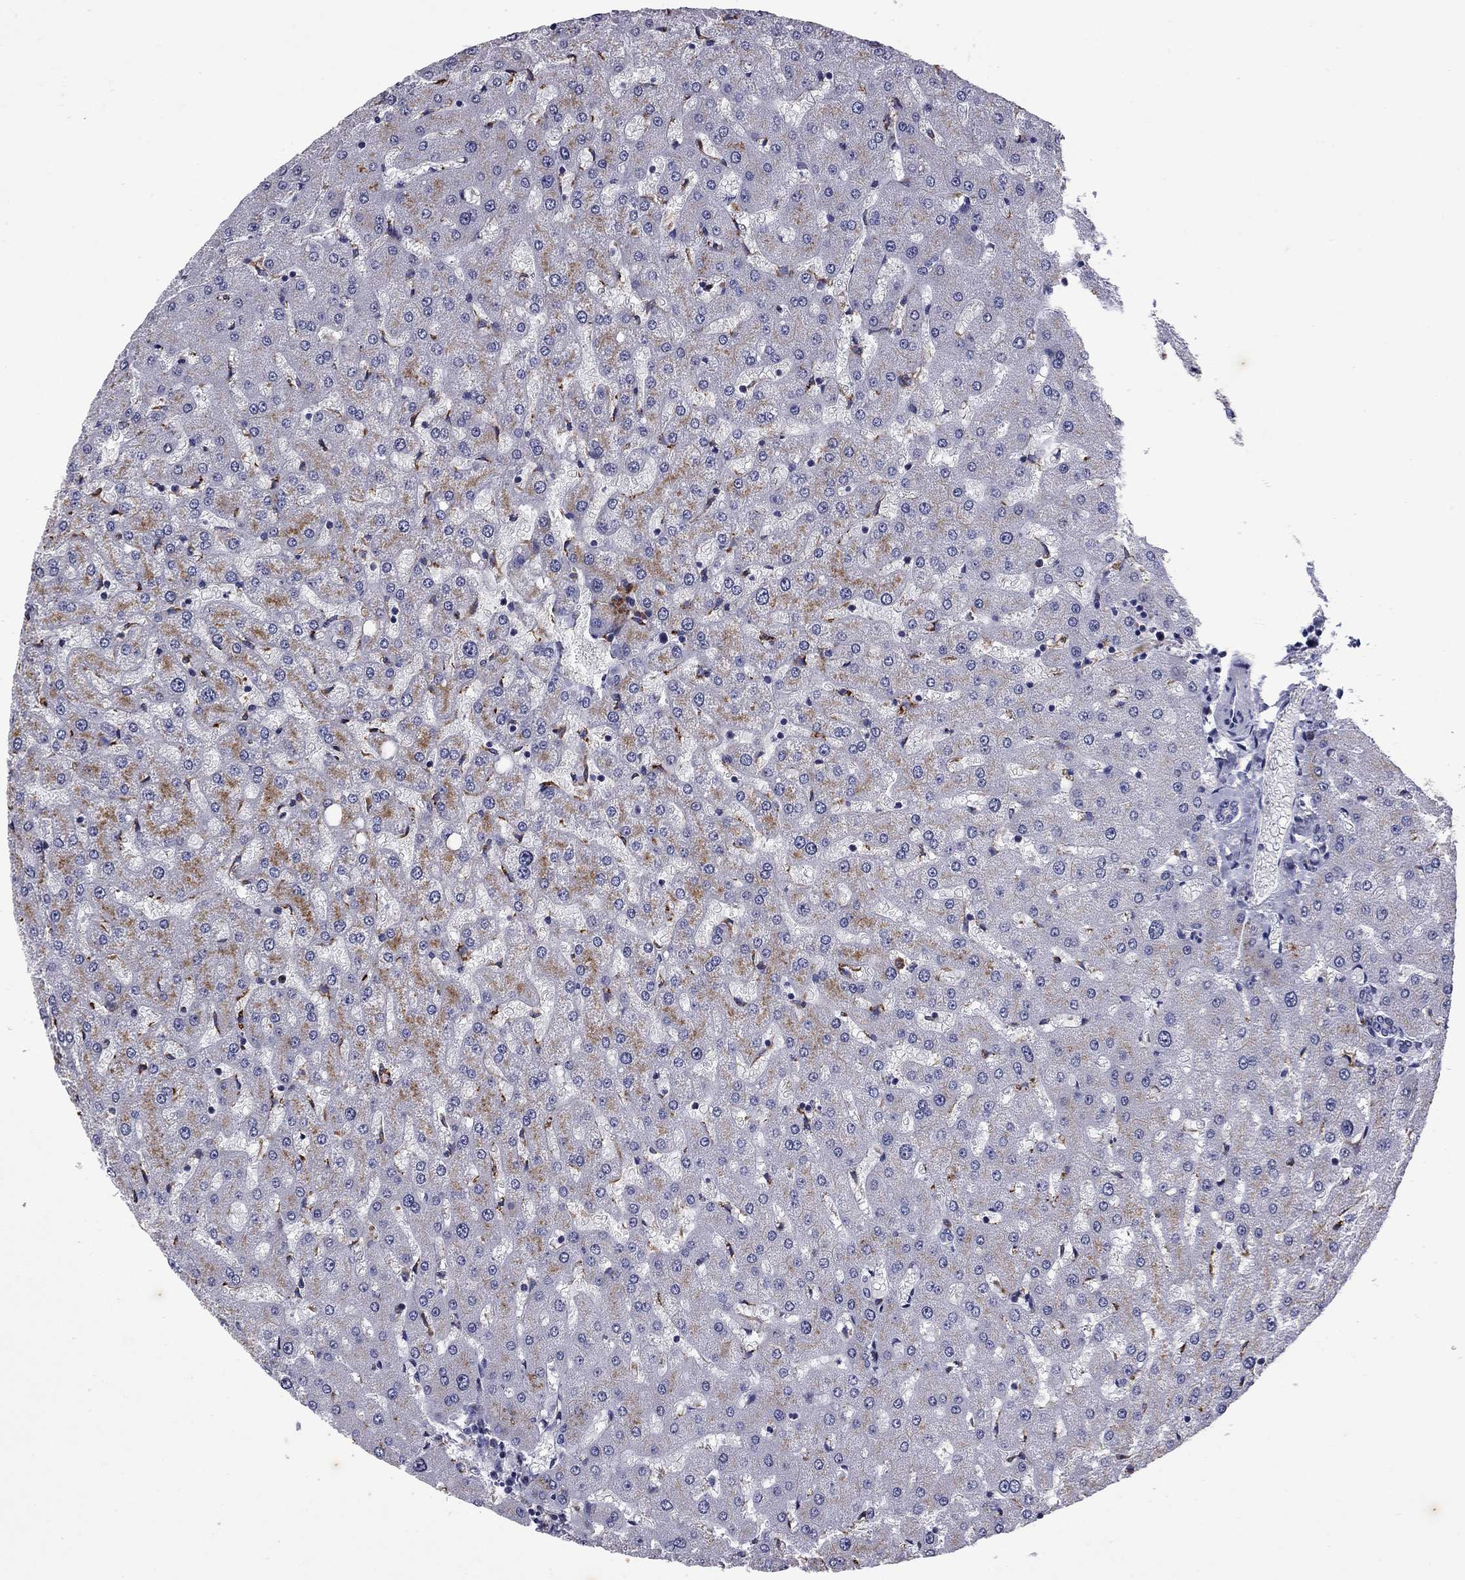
{"staining": {"intensity": "negative", "quantity": "none", "location": "none"}, "tissue": "liver", "cell_type": "Cholangiocytes", "image_type": "normal", "snomed": [{"axis": "morphology", "description": "Normal tissue, NOS"}, {"axis": "topography", "description": "Liver"}], "caption": "A high-resolution image shows immunohistochemistry staining of unremarkable liver, which exhibits no significant expression in cholangiocytes. Nuclei are stained in blue.", "gene": "MADCAM1", "patient": {"sex": "female", "age": 50}}